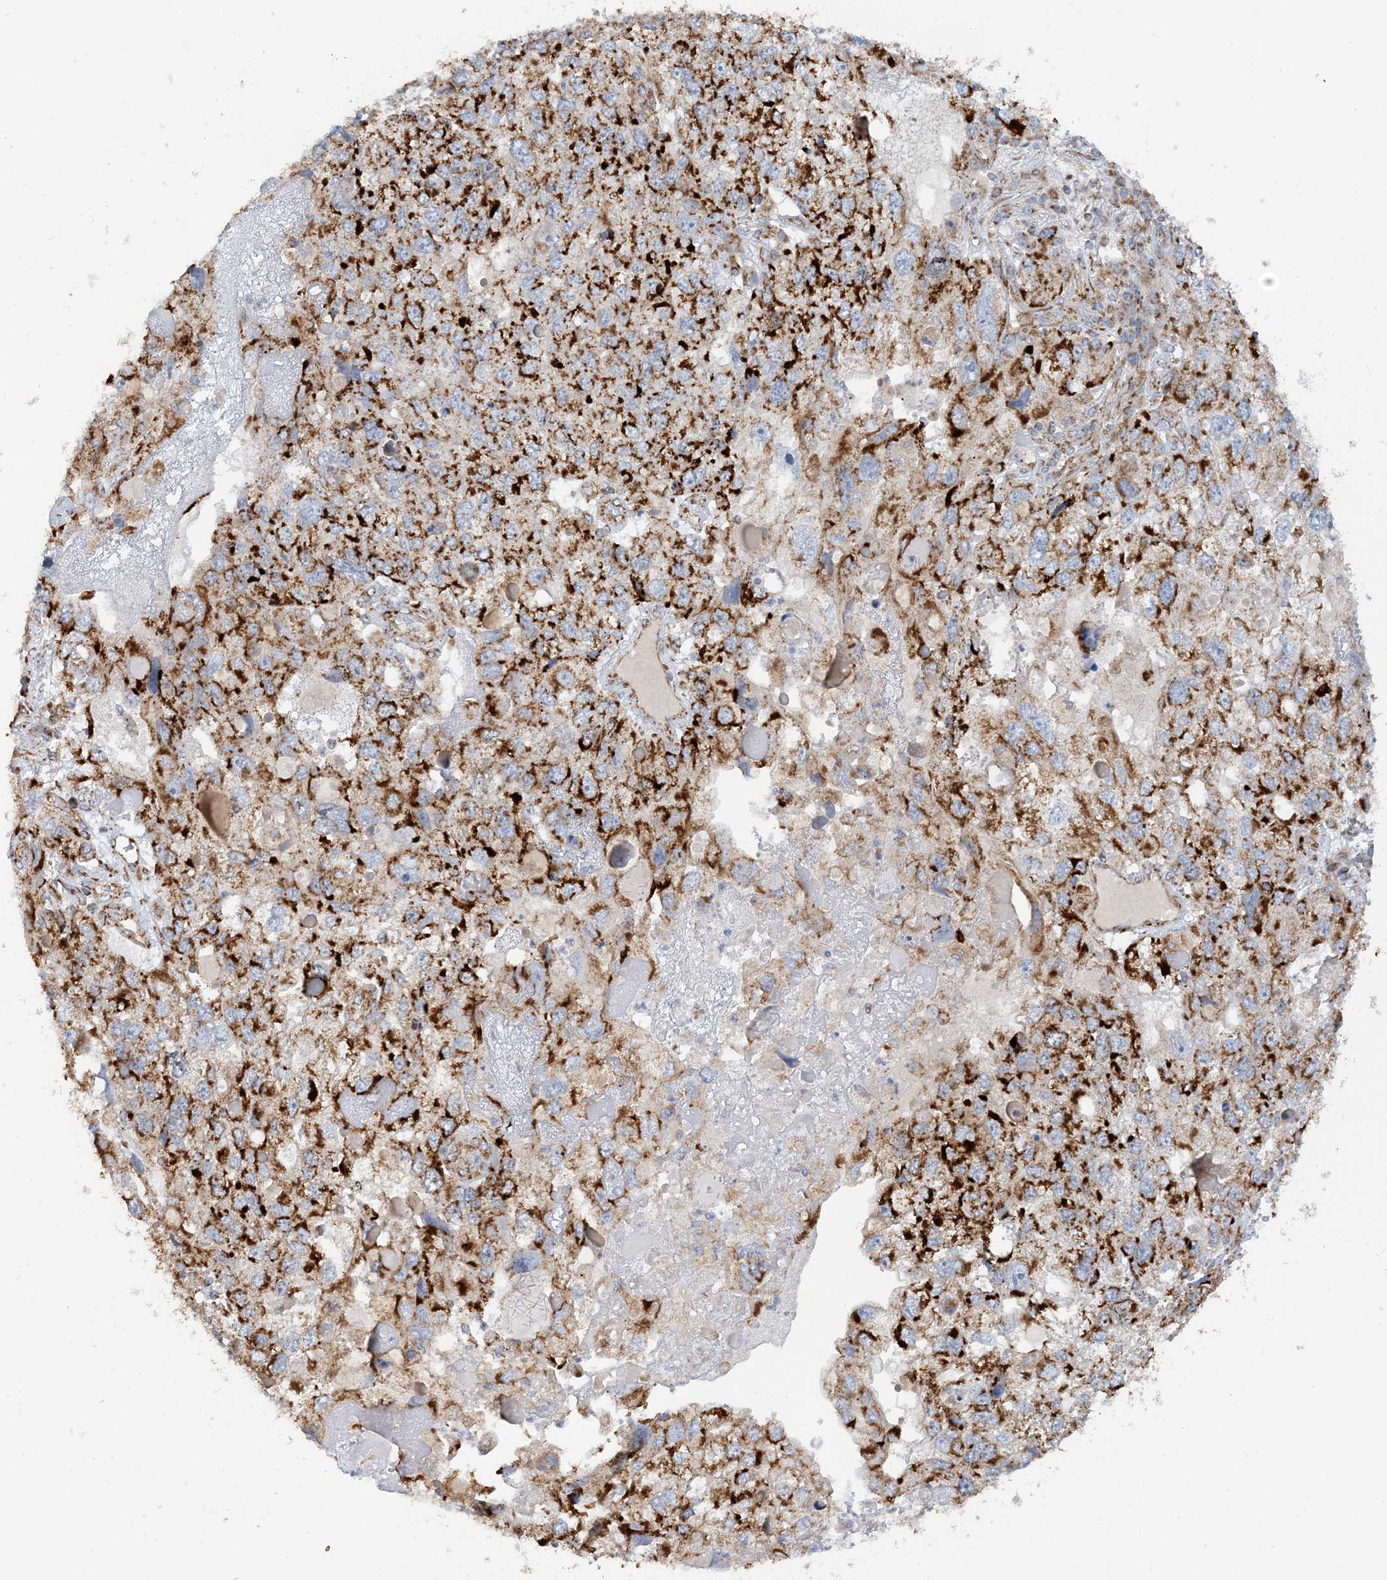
{"staining": {"intensity": "strong", "quantity": ">75%", "location": "cytoplasmic/membranous"}, "tissue": "endometrial cancer", "cell_type": "Tumor cells", "image_type": "cancer", "snomed": [{"axis": "morphology", "description": "Adenocarcinoma, NOS"}, {"axis": "topography", "description": "Endometrium"}], "caption": "IHC (DAB) staining of endometrial adenocarcinoma demonstrates strong cytoplasmic/membranous protein positivity in about >75% of tumor cells. The protein of interest is stained brown, and the nuclei are stained in blue (DAB (3,3'-diaminobenzidine) IHC with brightfield microscopy, high magnification).", "gene": "COA3", "patient": {"sex": "female", "age": 49}}